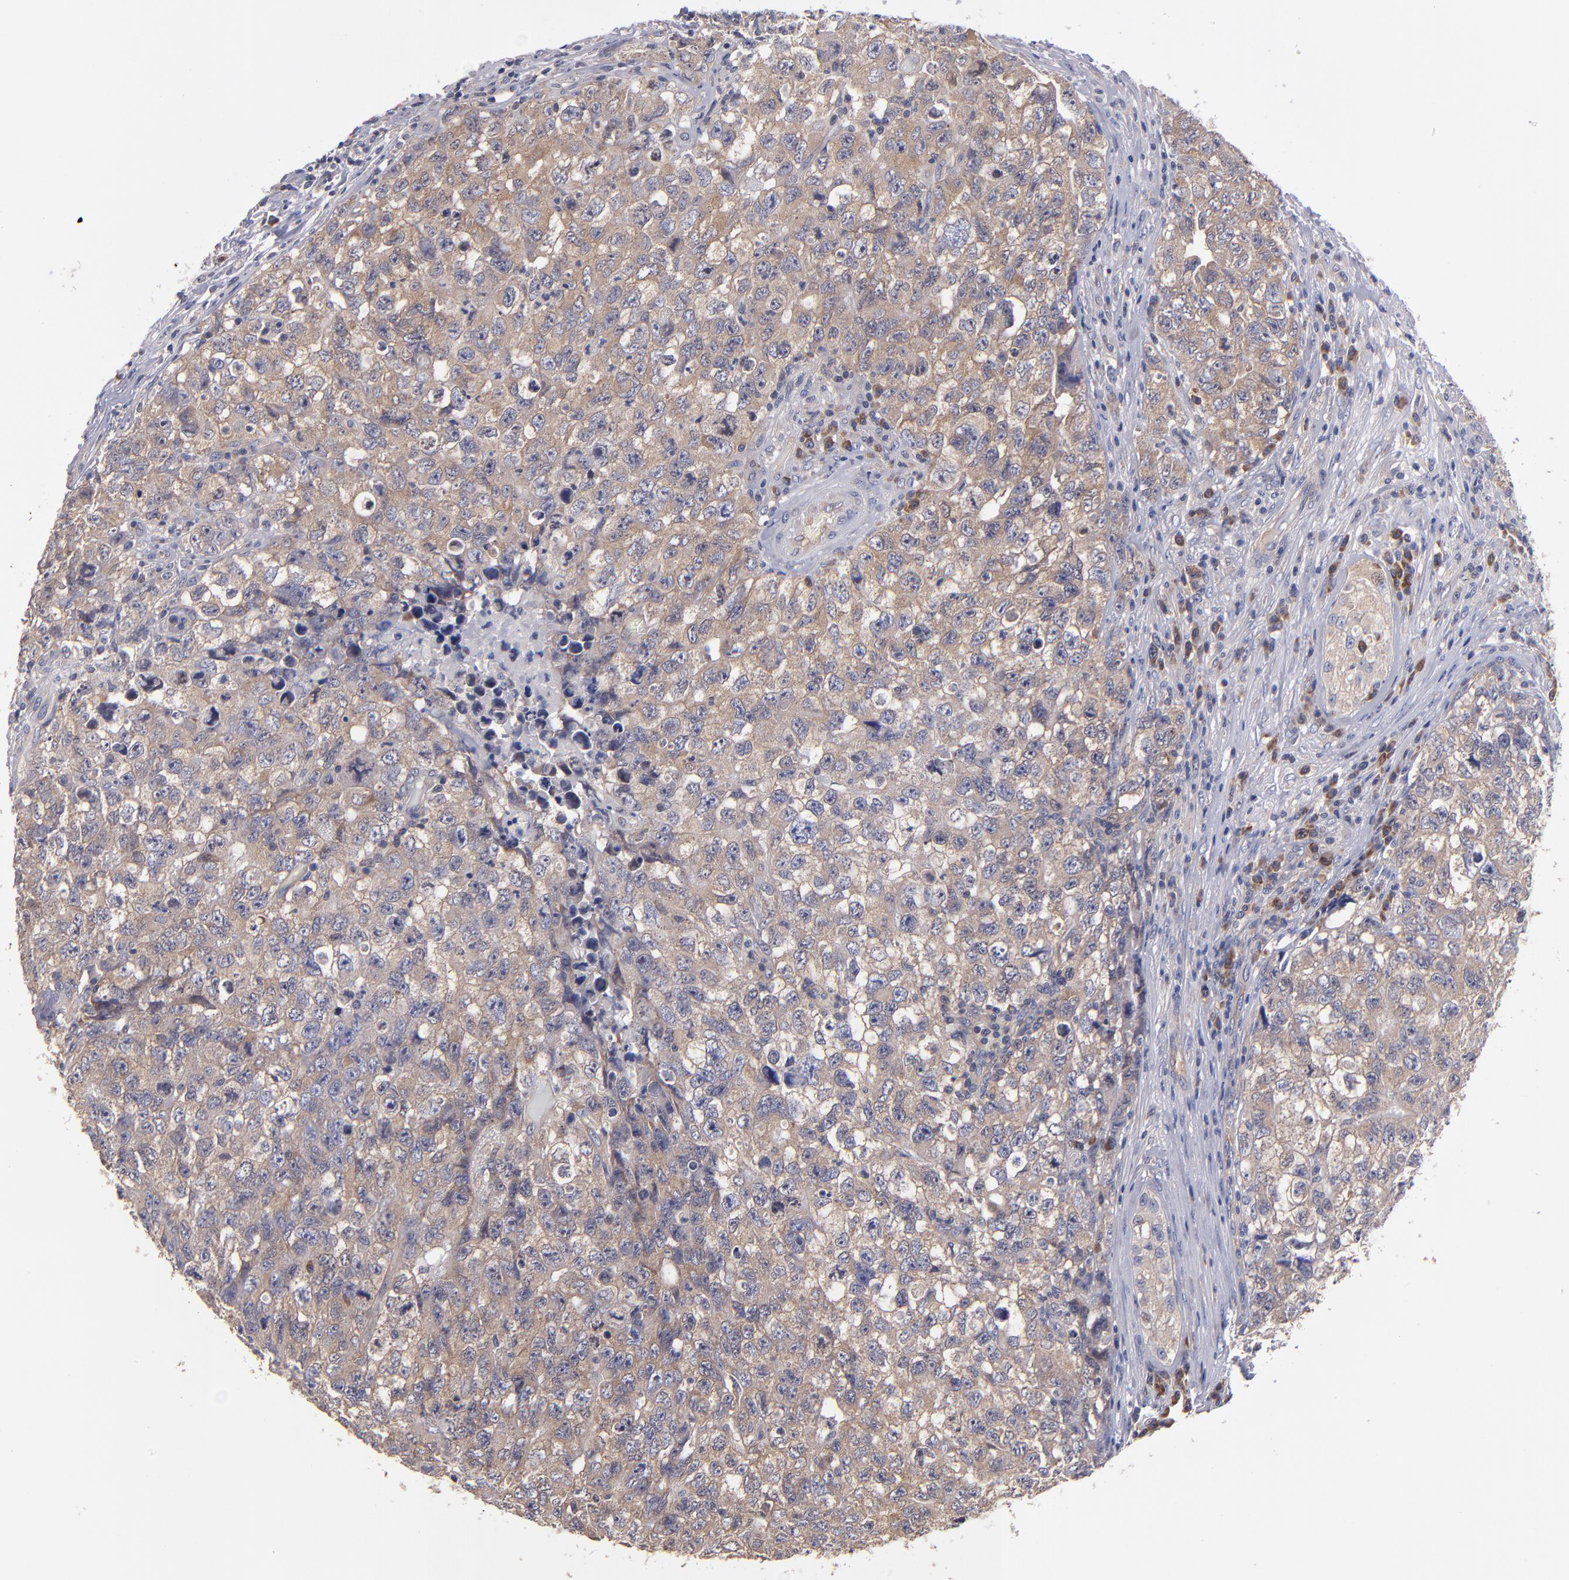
{"staining": {"intensity": "weak", "quantity": ">75%", "location": "cytoplasmic/membranous"}, "tissue": "testis cancer", "cell_type": "Tumor cells", "image_type": "cancer", "snomed": [{"axis": "morphology", "description": "Carcinoma, Embryonal, NOS"}, {"axis": "topography", "description": "Testis"}], "caption": "Immunohistochemistry (DAB (3,3'-diaminobenzidine)) staining of human embryonal carcinoma (testis) displays weak cytoplasmic/membranous protein expression in about >75% of tumor cells.", "gene": "EIF3L", "patient": {"sex": "male", "age": 31}}